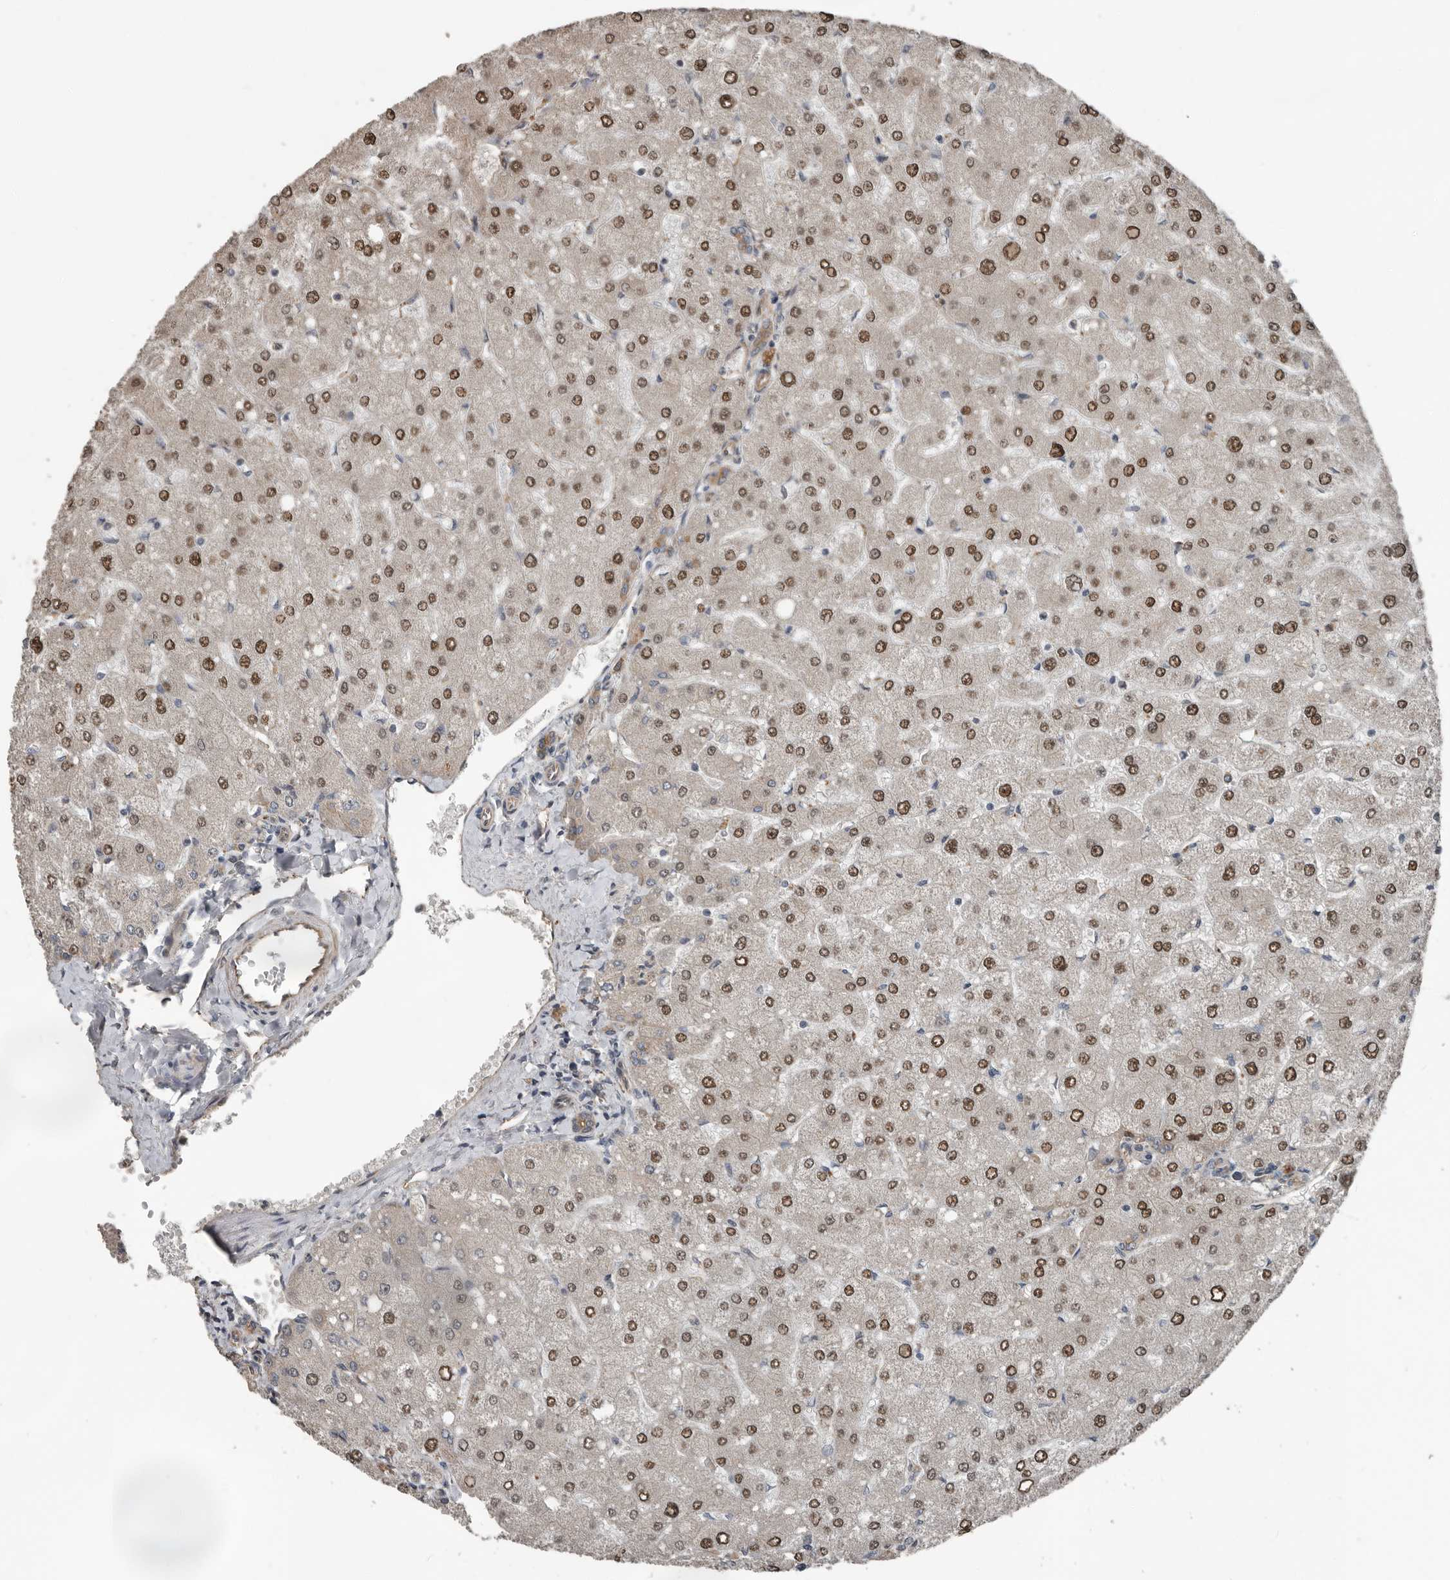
{"staining": {"intensity": "weak", "quantity": ">75%", "location": "cytoplasmic/membranous"}, "tissue": "liver", "cell_type": "Cholangiocytes", "image_type": "normal", "snomed": [{"axis": "morphology", "description": "Normal tissue, NOS"}, {"axis": "topography", "description": "Liver"}], "caption": "This photomicrograph displays immunohistochemistry staining of unremarkable human liver, with low weak cytoplasmic/membranous staining in about >75% of cholangiocytes.", "gene": "YOD1", "patient": {"sex": "male", "age": 55}}